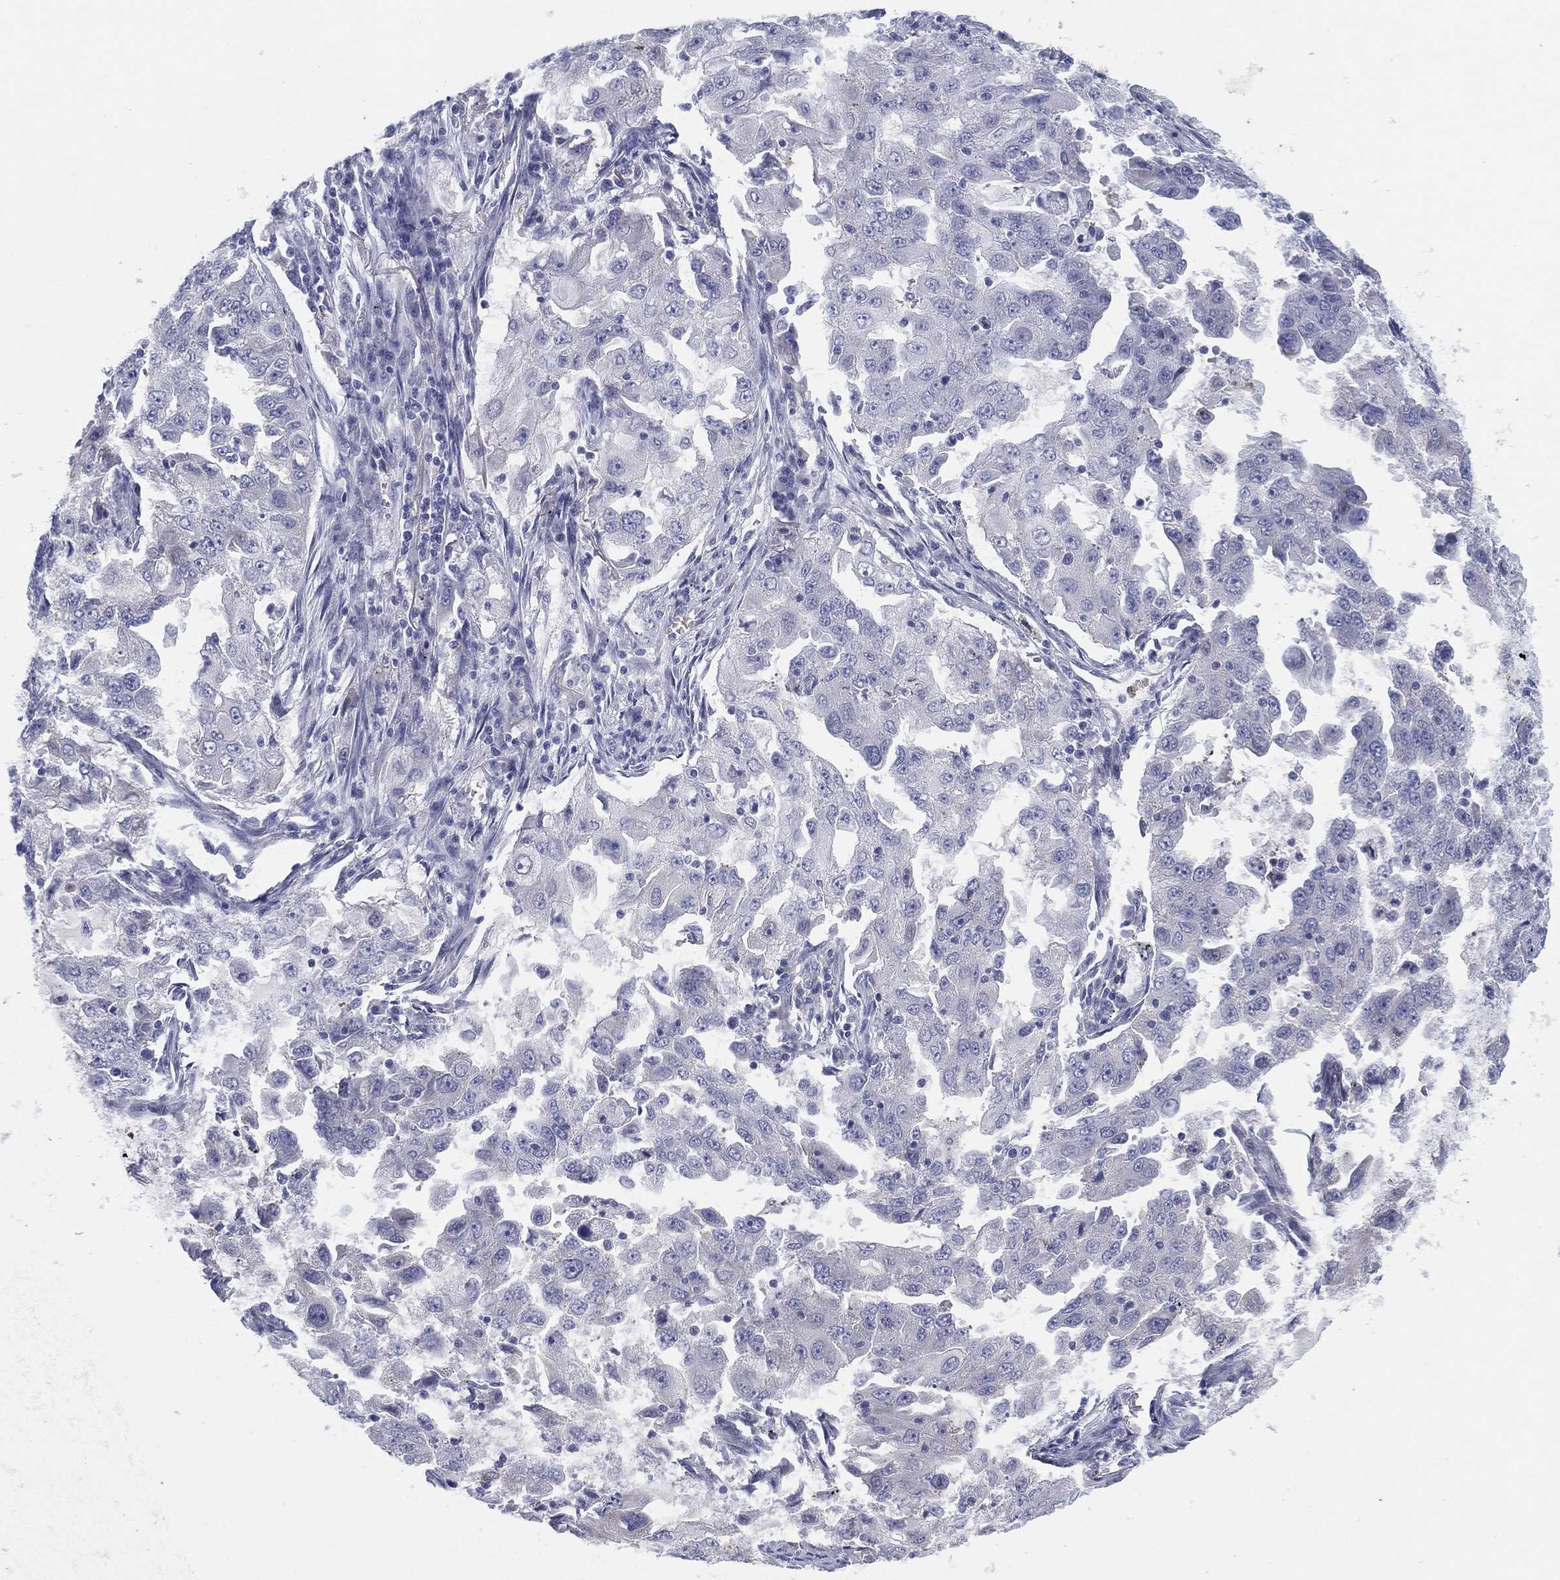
{"staining": {"intensity": "negative", "quantity": "none", "location": "none"}, "tissue": "lung cancer", "cell_type": "Tumor cells", "image_type": "cancer", "snomed": [{"axis": "morphology", "description": "Adenocarcinoma, NOS"}, {"axis": "topography", "description": "Lung"}], "caption": "IHC micrograph of human lung cancer (adenocarcinoma) stained for a protein (brown), which exhibits no positivity in tumor cells.", "gene": "HEATR4", "patient": {"sex": "female", "age": 61}}